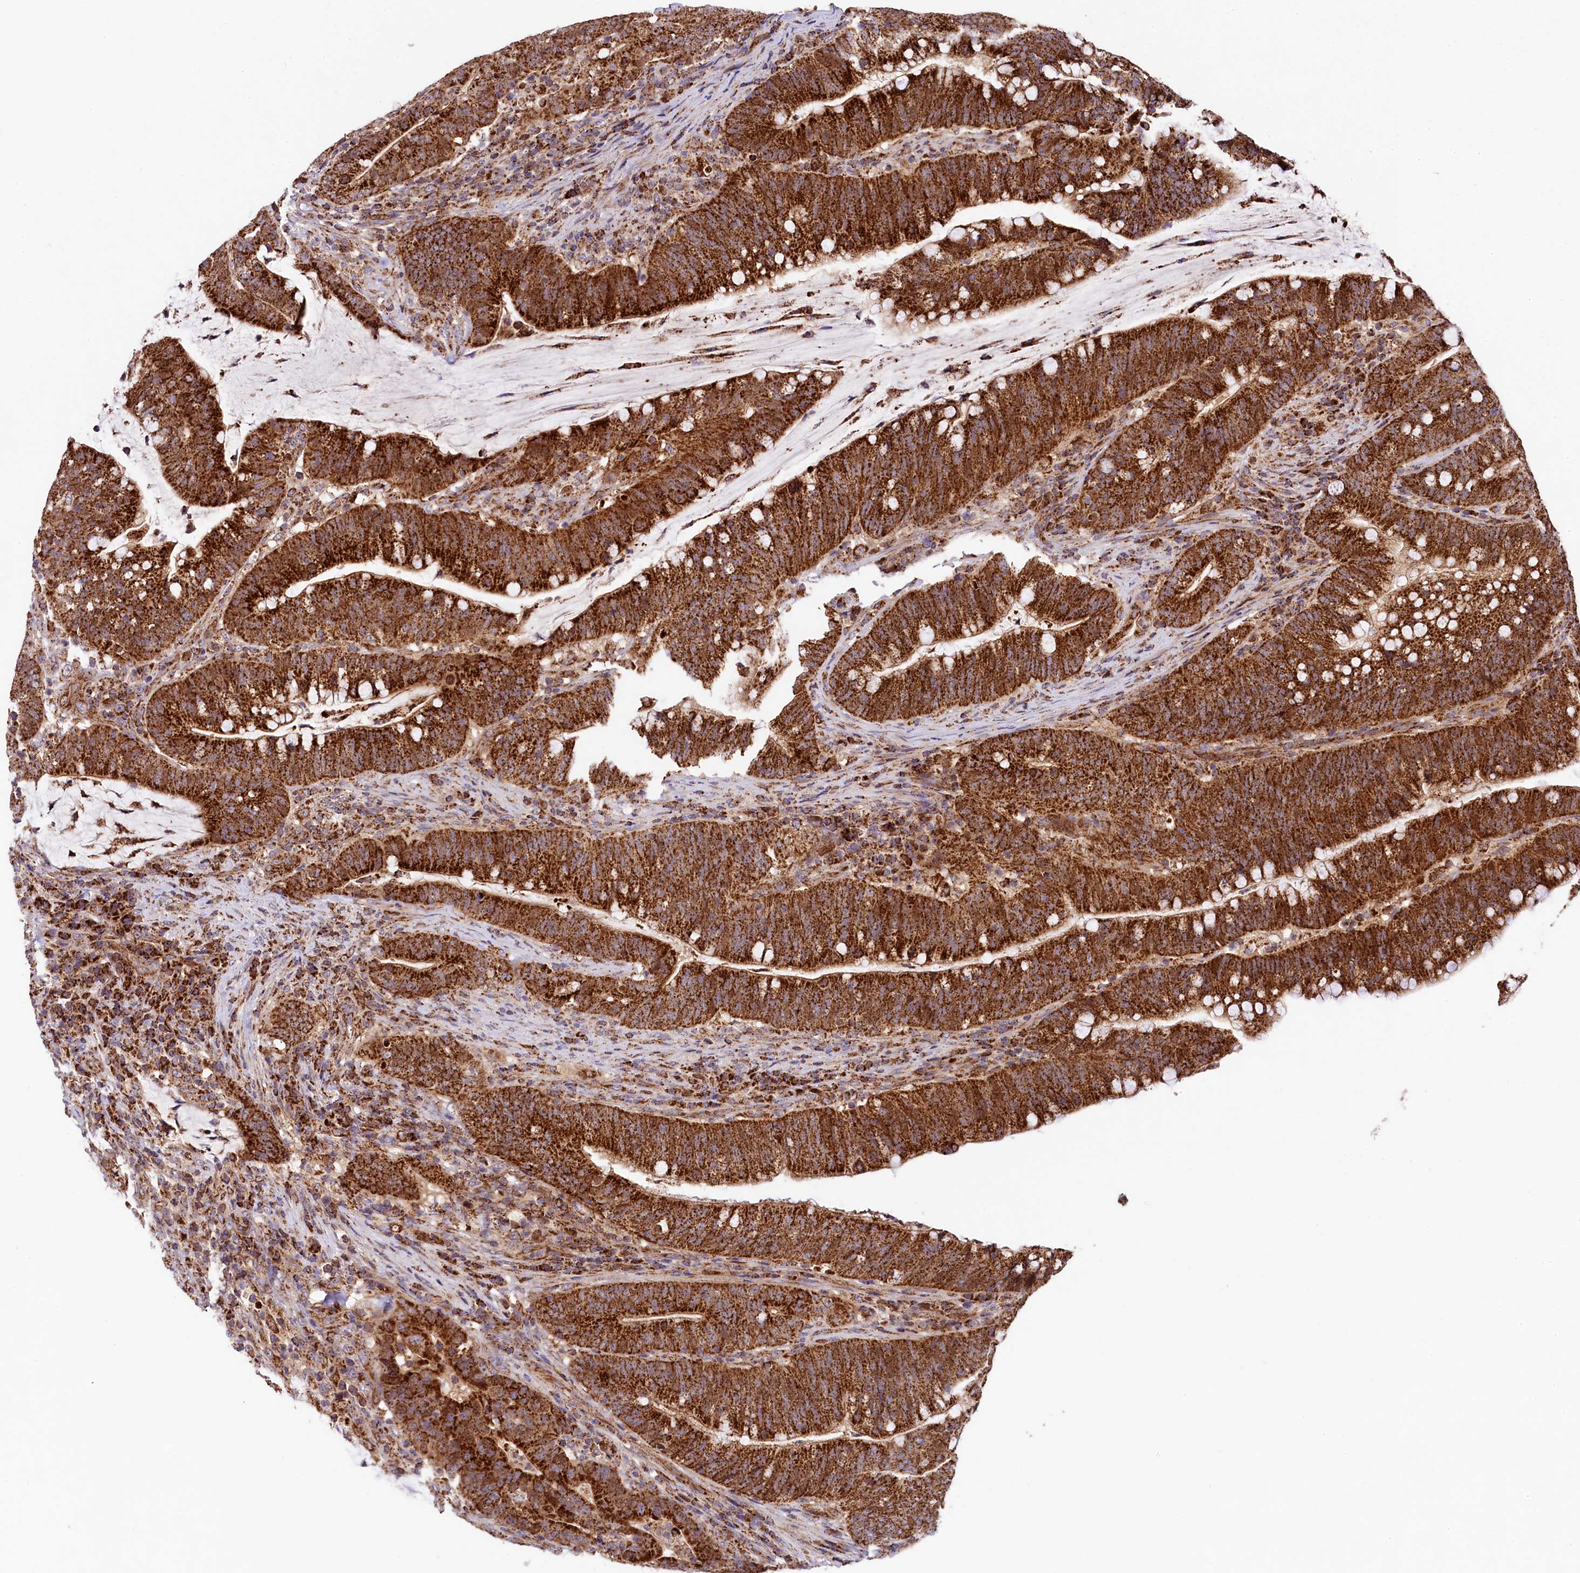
{"staining": {"intensity": "strong", "quantity": ">75%", "location": "cytoplasmic/membranous"}, "tissue": "colorectal cancer", "cell_type": "Tumor cells", "image_type": "cancer", "snomed": [{"axis": "morphology", "description": "Adenocarcinoma, NOS"}, {"axis": "topography", "description": "Colon"}], "caption": "Protein analysis of colorectal cancer (adenocarcinoma) tissue shows strong cytoplasmic/membranous positivity in about >75% of tumor cells.", "gene": "CLYBL", "patient": {"sex": "female", "age": 66}}